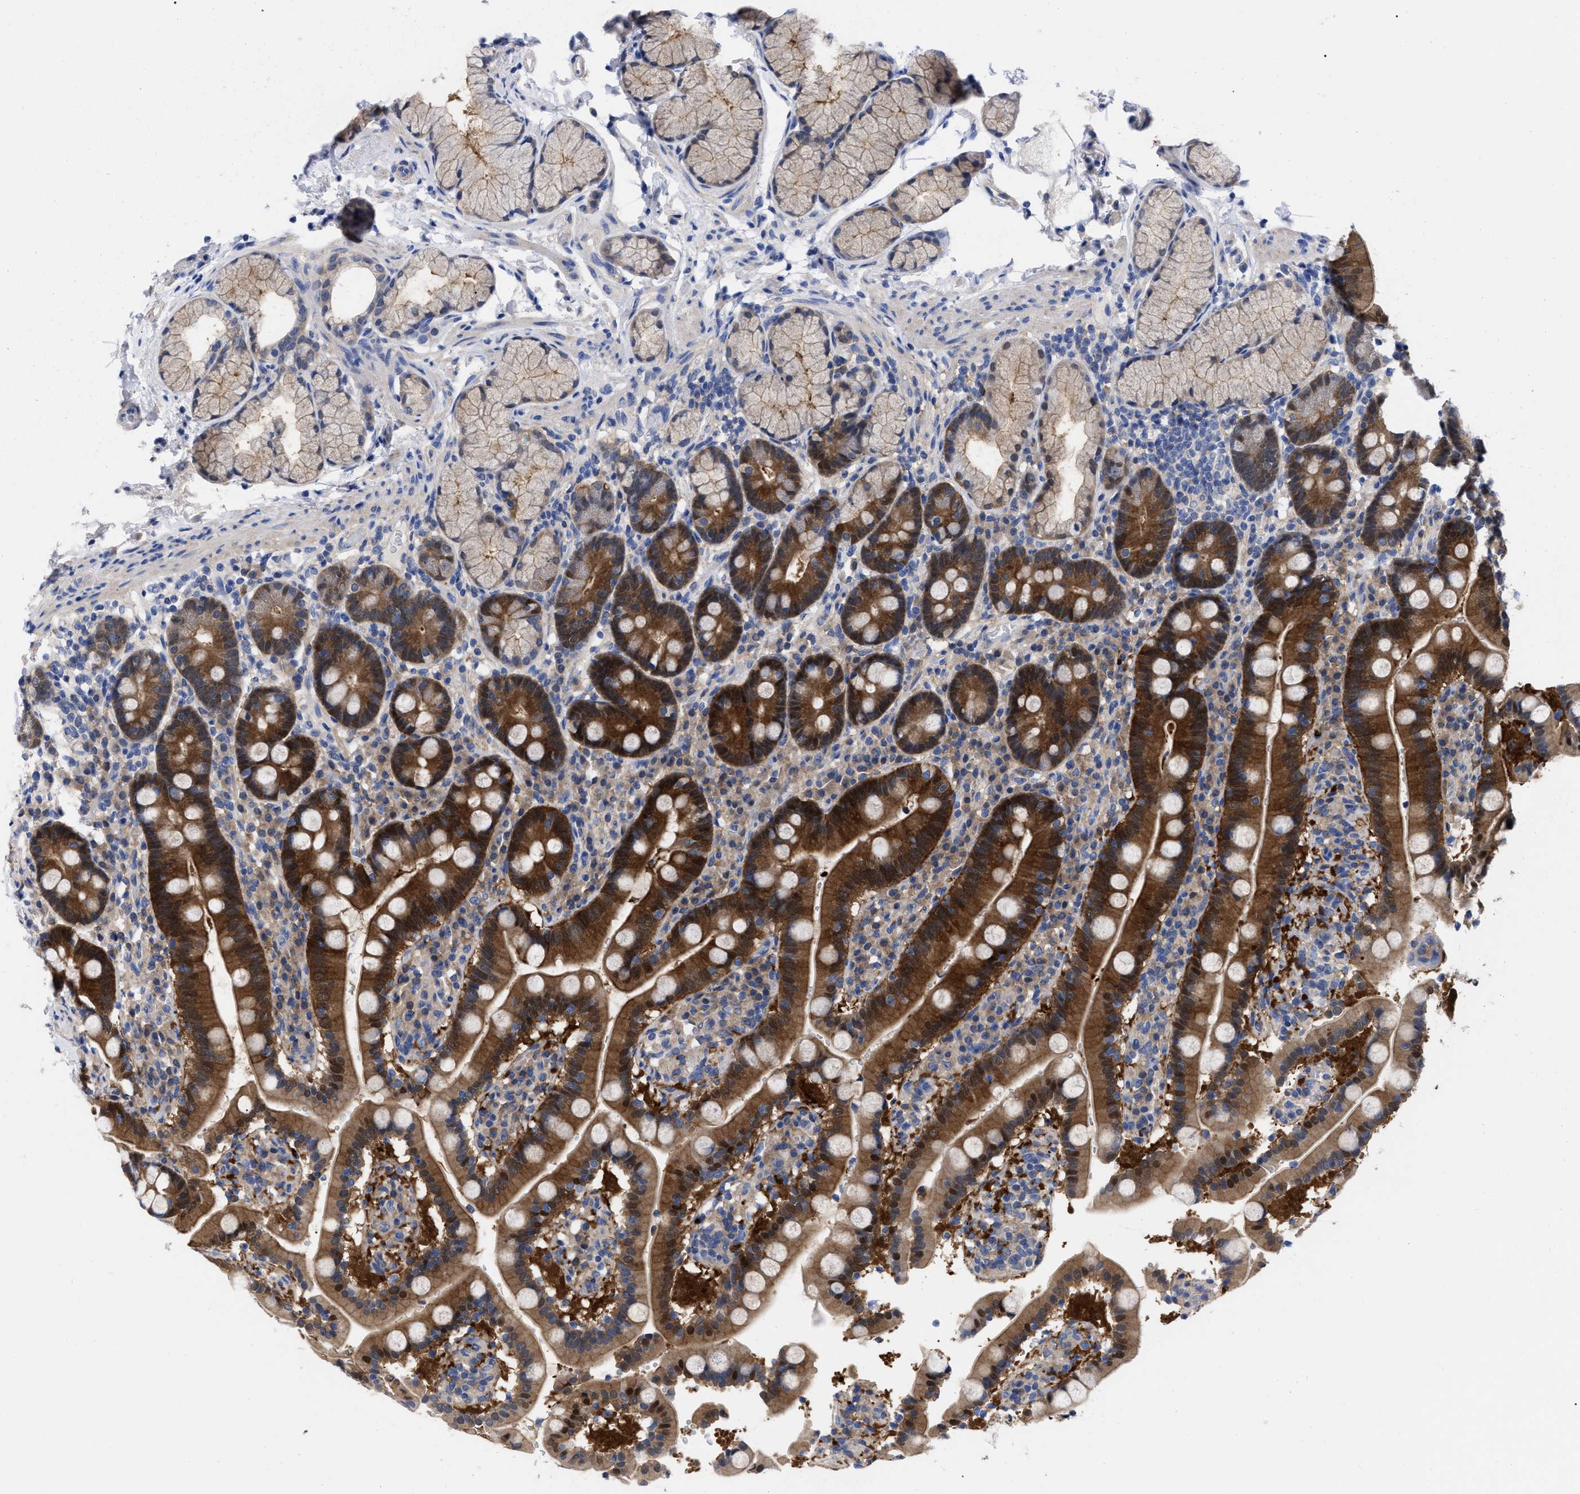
{"staining": {"intensity": "strong", "quantity": ">75%", "location": "cytoplasmic/membranous"}, "tissue": "duodenum", "cell_type": "Glandular cells", "image_type": "normal", "snomed": [{"axis": "morphology", "description": "Normal tissue, NOS"}, {"axis": "topography", "description": "Small intestine, NOS"}], "caption": "Immunohistochemistry (IHC) staining of unremarkable duodenum, which exhibits high levels of strong cytoplasmic/membranous positivity in about >75% of glandular cells indicating strong cytoplasmic/membranous protein staining. The staining was performed using DAB (brown) for protein detection and nuclei were counterstained in hematoxylin (blue).", "gene": "RBKS", "patient": {"sex": "female", "age": 71}}